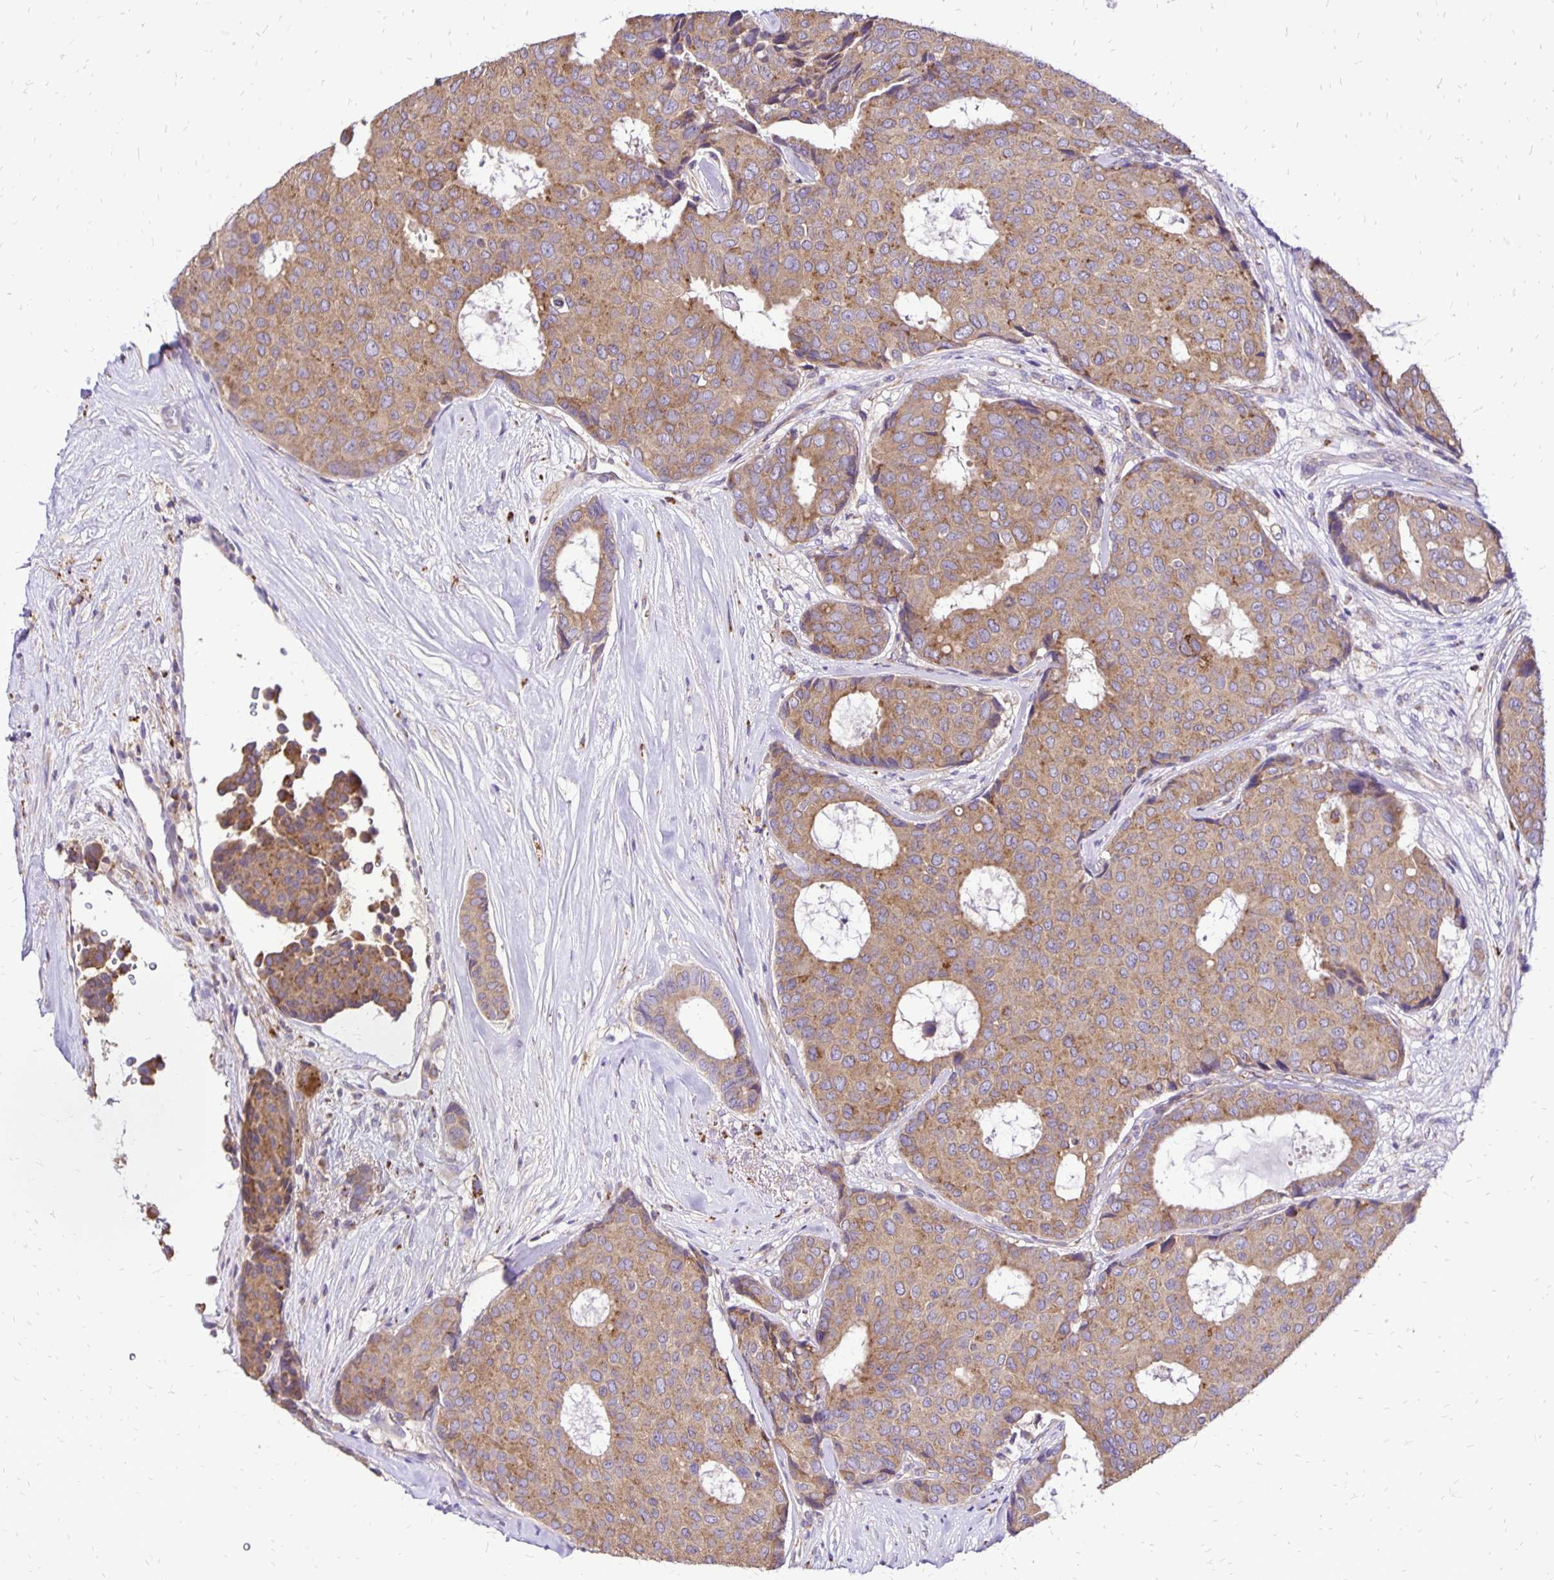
{"staining": {"intensity": "weak", "quantity": ">75%", "location": "cytoplasmic/membranous"}, "tissue": "breast cancer", "cell_type": "Tumor cells", "image_type": "cancer", "snomed": [{"axis": "morphology", "description": "Duct carcinoma"}, {"axis": "topography", "description": "Breast"}], "caption": "Intraductal carcinoma (breast) tissue reveals weak cytoplasmic/membranous staining in about >75% of tumor cells, visualized by immunohistochemistry.", "gene": "EIF5A", "patient": {"sex": "female", "age": 75}}